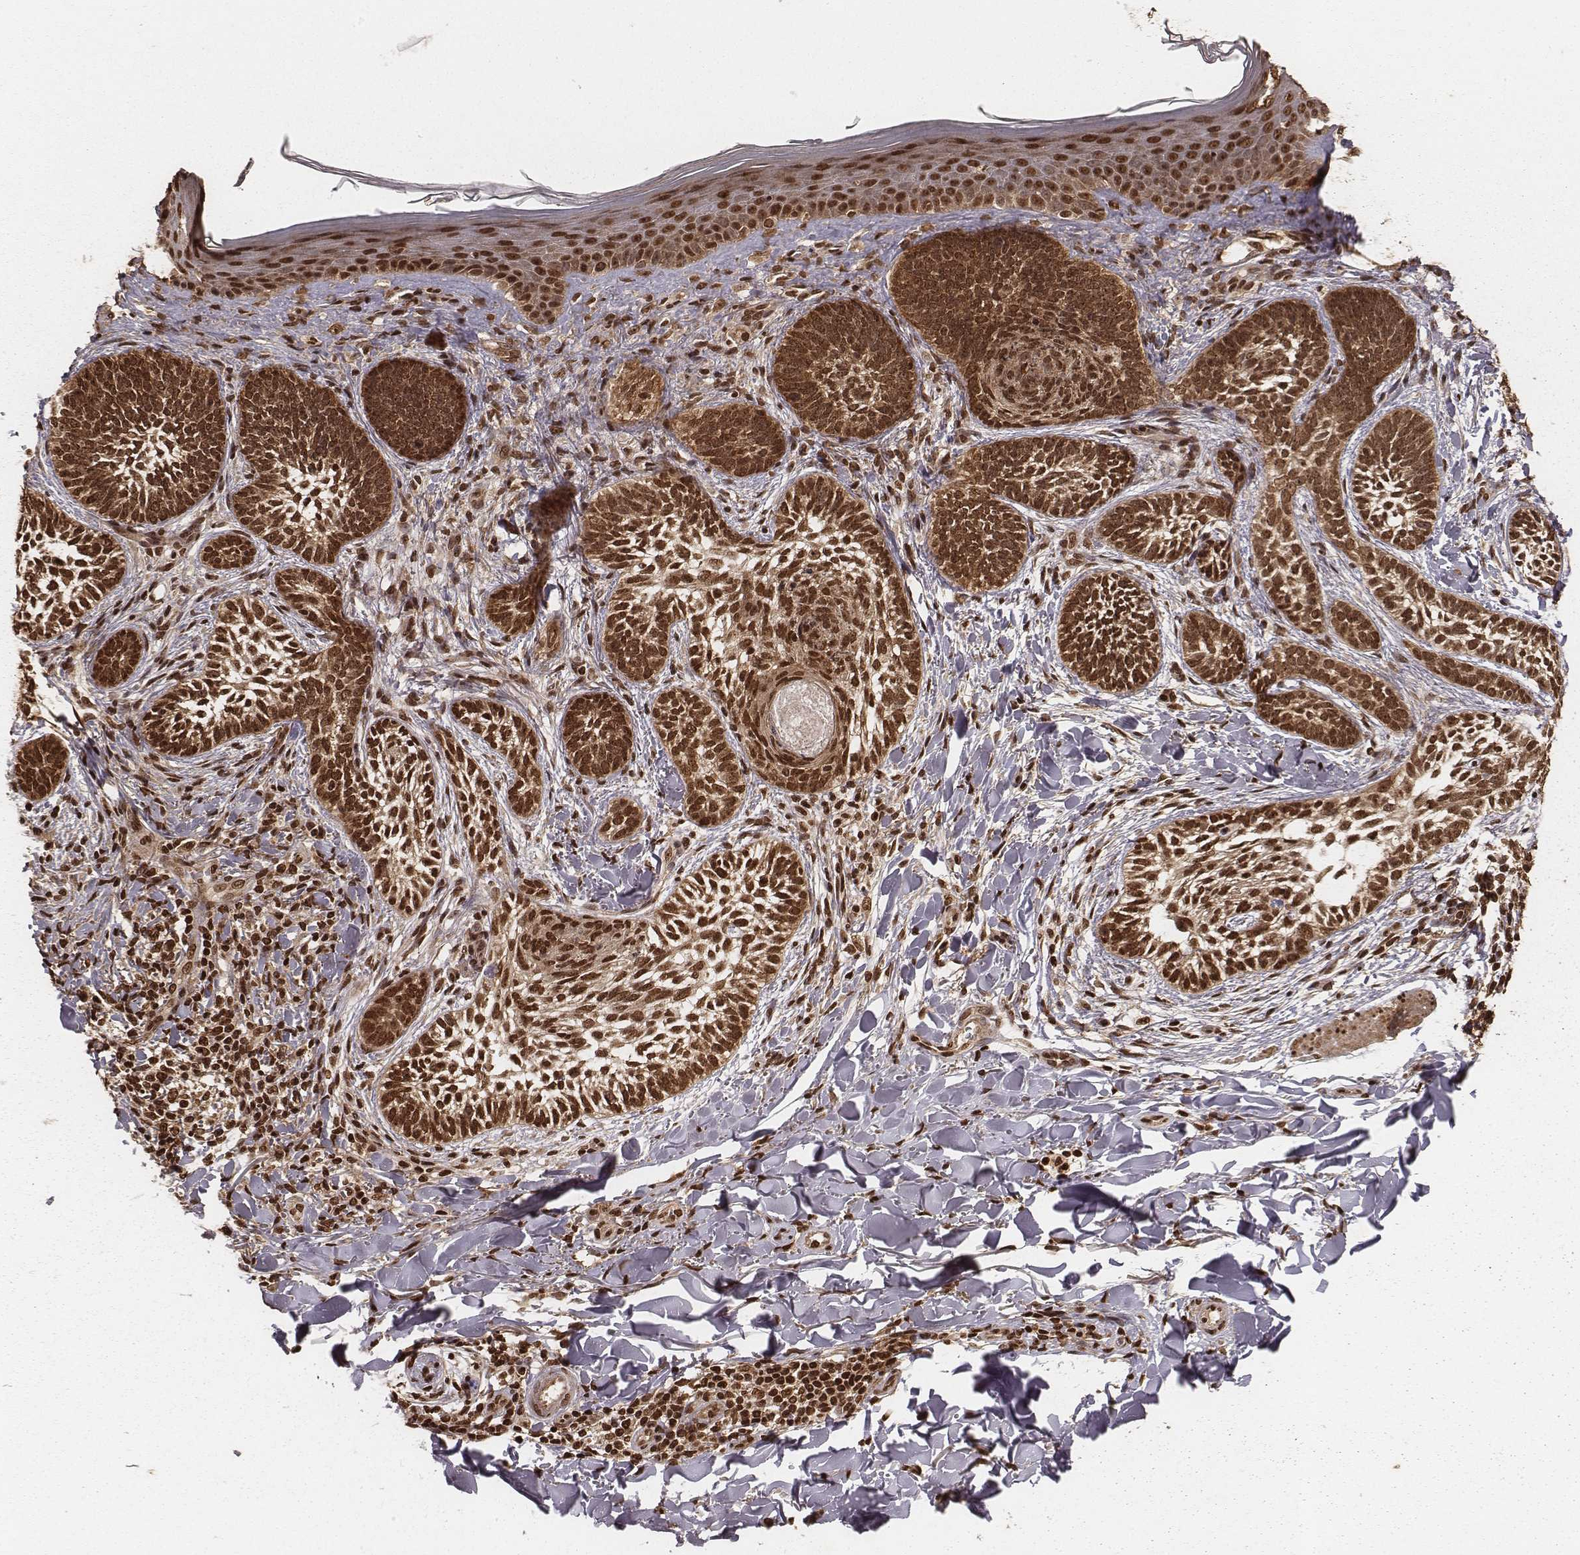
{"staining": {"intensity": "moderate", "quantity": ">75%", "location": "cytoplasmic/membranous,nuclear"}, "tissue": "skin cancer", "cell_type": "Tumor cells", "image_type": "cancer", "snomed": [{"axis": "morphology", "description": "Normal tissue, NOS"}, {"axis": "morphology", "description": "Basal cell carcinoma"}, {"axis": "topography", "description": "Skin"}], "caption": "A high-resolution micrograph shows IHC staining of skin cancer (basal cell carcinoma), which demonstrates moderate cytoplasmic/membranous and nuclear expression in about >75% of tumor cells.", "gene": "NFX1", "patient": {"sex": "male", "age": 46}}